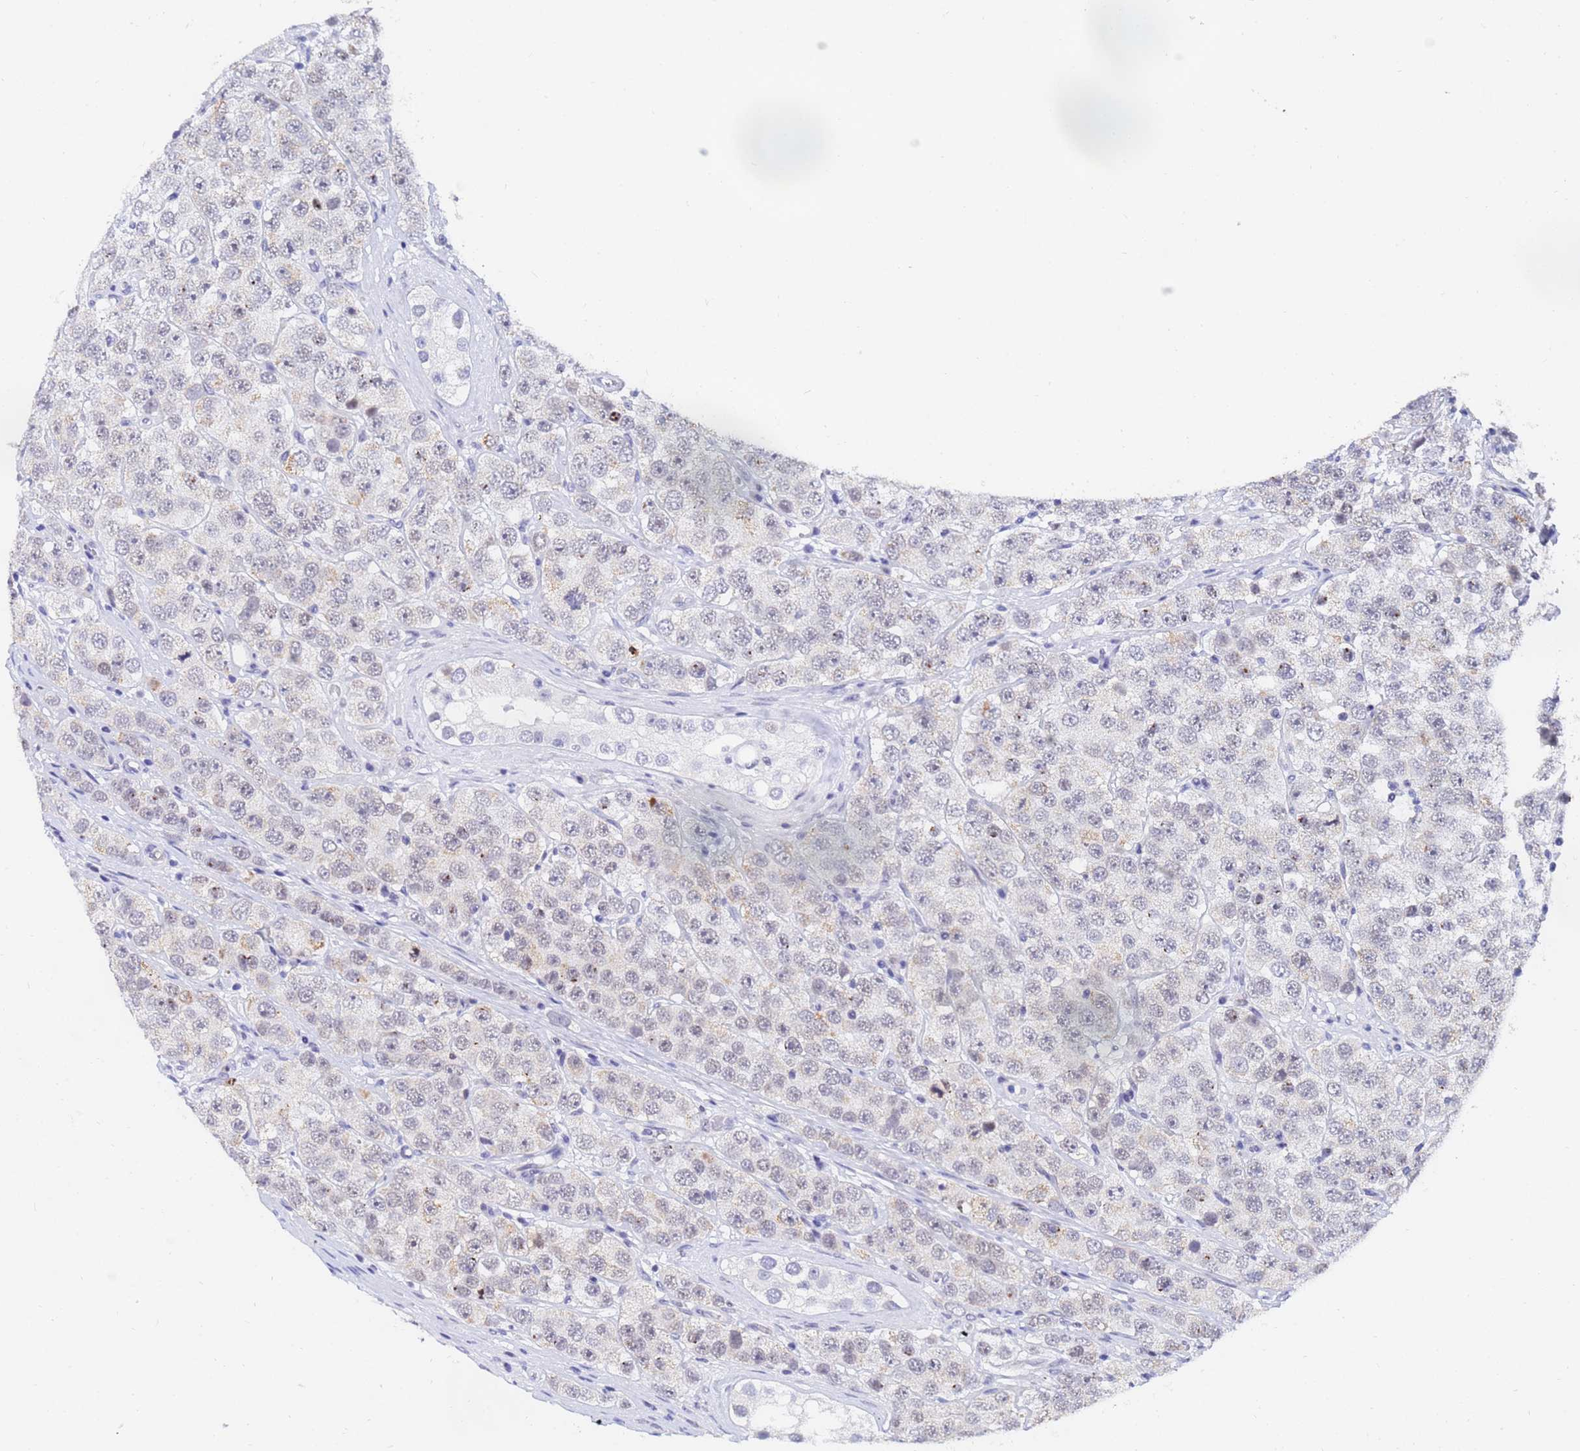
{"staining": {"intensity": "weak", "quantity": "<25%", "location": "cytoplasmic/membranous"}, "tissue": "testis cancer", "cell_type": "Tumor cells", "image_type": "cancer", "snomed": [{"axis": "morphology", "description": "Seminoma, NOS"}, {"axis": "topography", "description": "Testis"}], "caption": "This is a image of IHC staining of testis cancer (seminoma), which shows no staining in tumor cells.", "gene": "CKMT1A", "patient": {"sex": "male", "age": 28}}